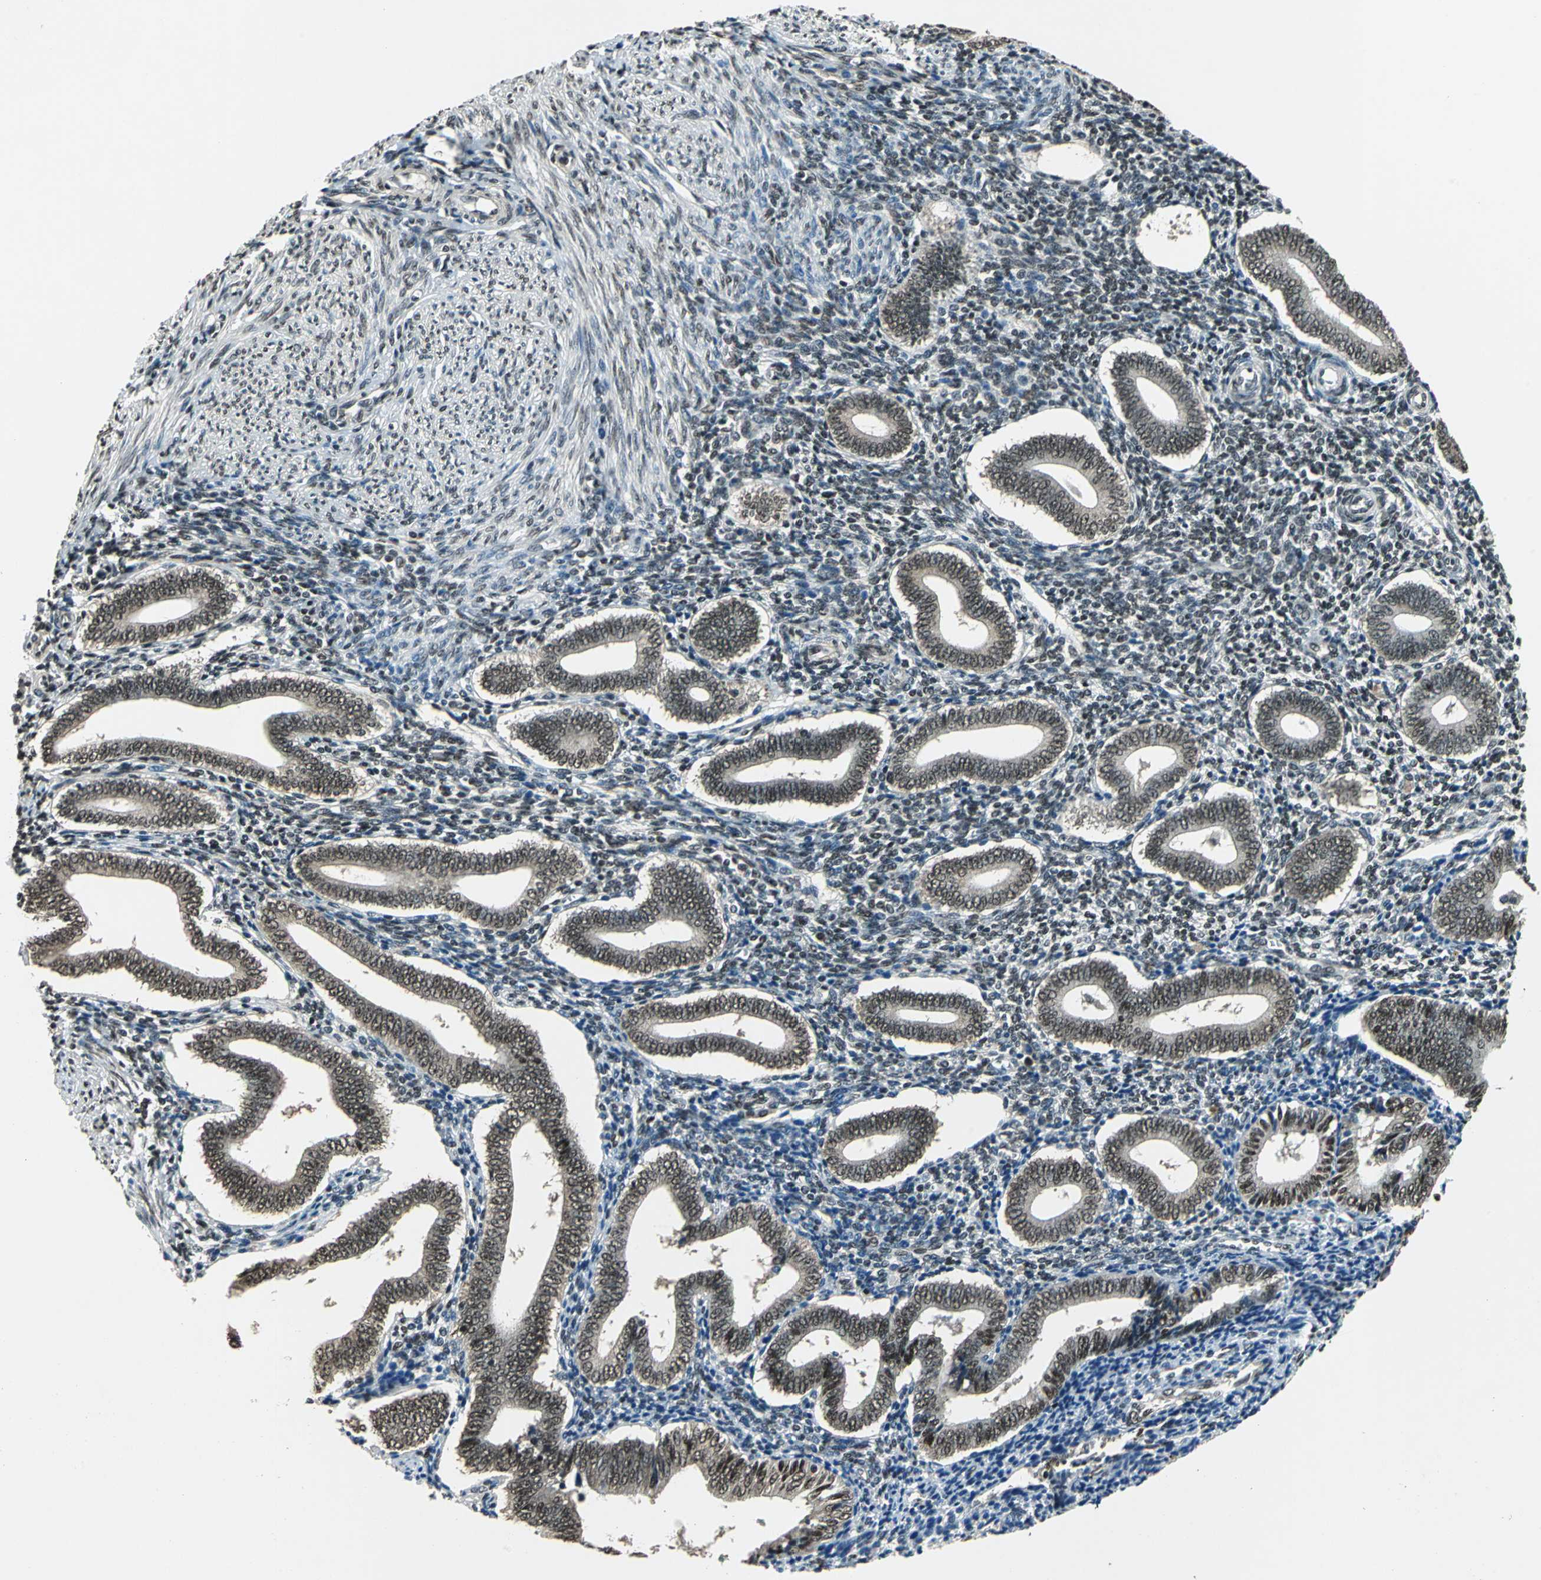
{"staining": {"intensity": "moderate", "quantity": "25%-75%", "location": "nuclear"}, "tissue": "endometrium", "cell_type": "Cells in endometrial stroma", "image_type": "normal", "snomed": [{"axis": "morphology", "description": "Normal tissue, NOS"}, {"axis": "topography", "description": "Uterus"}, {"axis": "topography", "description": "Endometrium"}], "caption": "Benign endometrium shows moderate nuclear staining in approximately 25%-75% of cells in endometrial stroma.", "gene": "RBM14", "patient": {"sex": "female", "age": 33}}